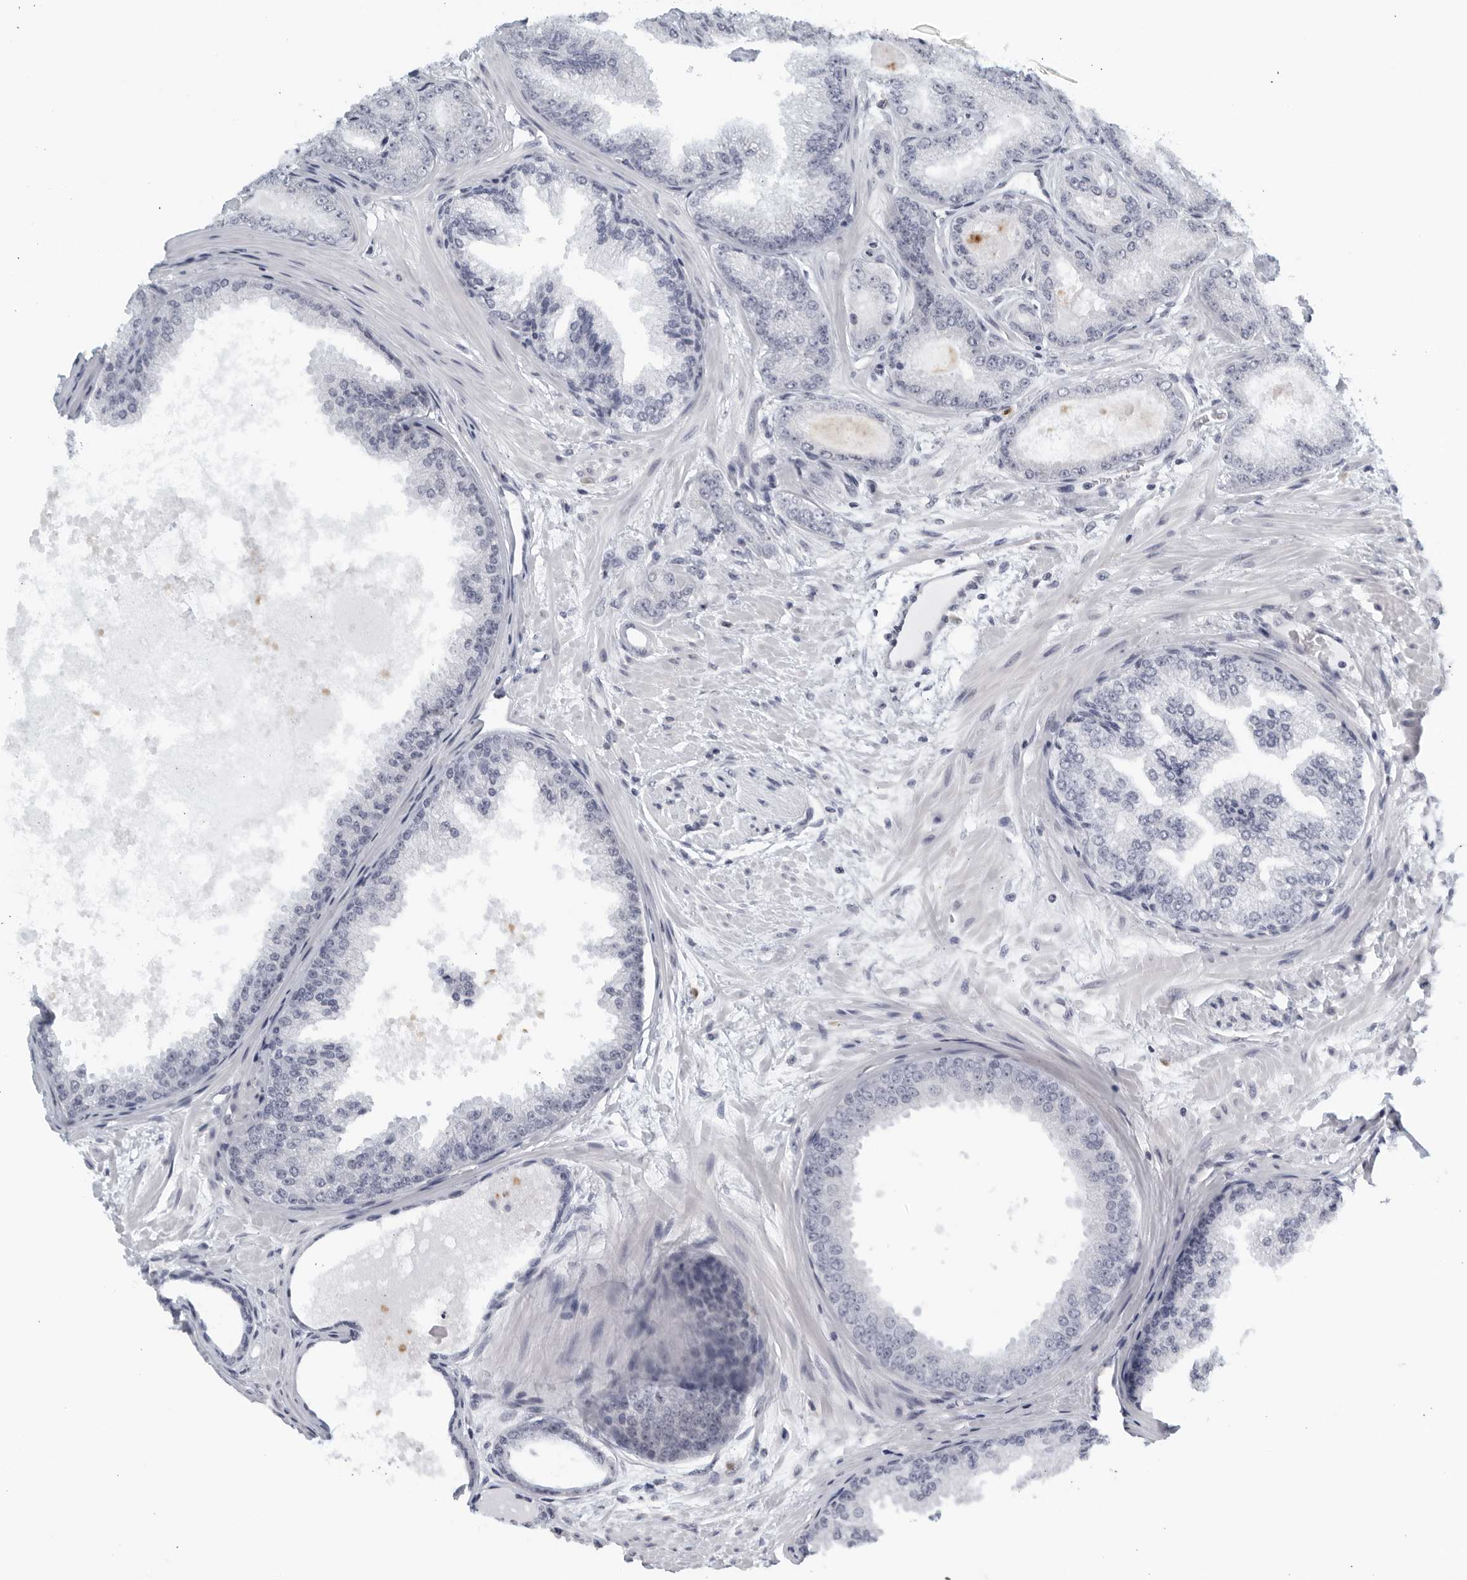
{"staining": {"intensity": "negative", "quantity": "none", "location": "none"}, "tissue": "prostate cancer", "cell_type": "Tumor cells", "image_type": "cancer", "snomed": [{"axis": "morphology", "description": "Adenocarcinoma, Low grade"}, {"axis": "topography", "description": "Prostate"}], "caption": "This micrograph is of low-grade adenocarcinoma (prostate) stained with IHC to label a protein in brown with the nuclei are counter-stained blue. There is no expression in tumor cells.", "gene": "KLK7", "patient": {"sex": "male", "age": 63}}